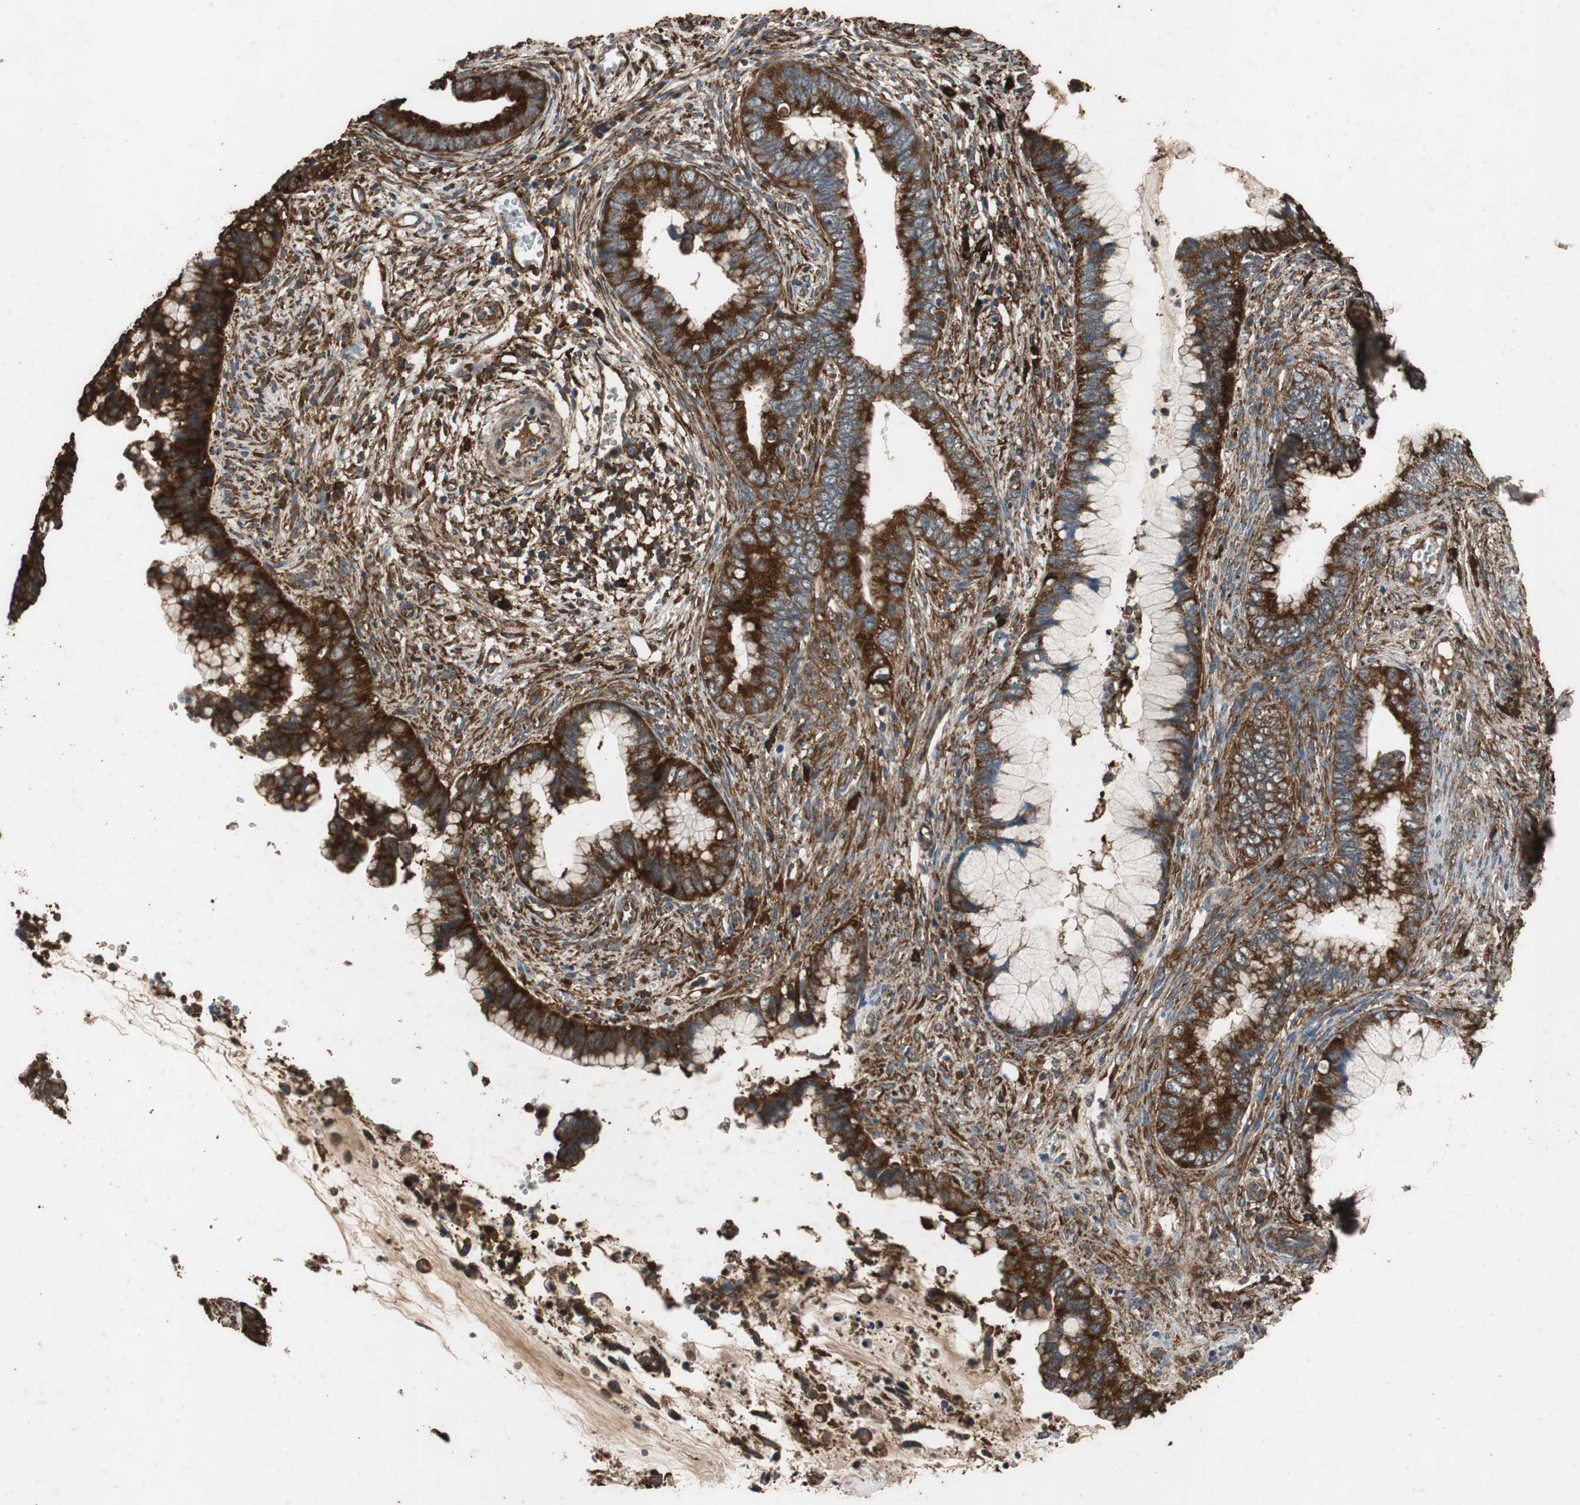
{"staining": {"intensity": "strong", "quantity": ">75%", "location": "cytoplasmic/membranous"}, "tissue": "cervical cancer", "cell_type": "Tumor cells", "image_type": "cancer", "snomed": [{"axis": "morphology", "description": "Adenocarcinoma, NOS"}, {"axis": "topography", "description": "Cervix"}], "caption": "Protein staining by immunohistochemistry (IHC) shows strong cytoplasmic/membranous expression in about >75% of tumor cells in cervical adenocarcinoma.", "gene": "NAA10", "patient": {"sex": "female", "age": 44}}